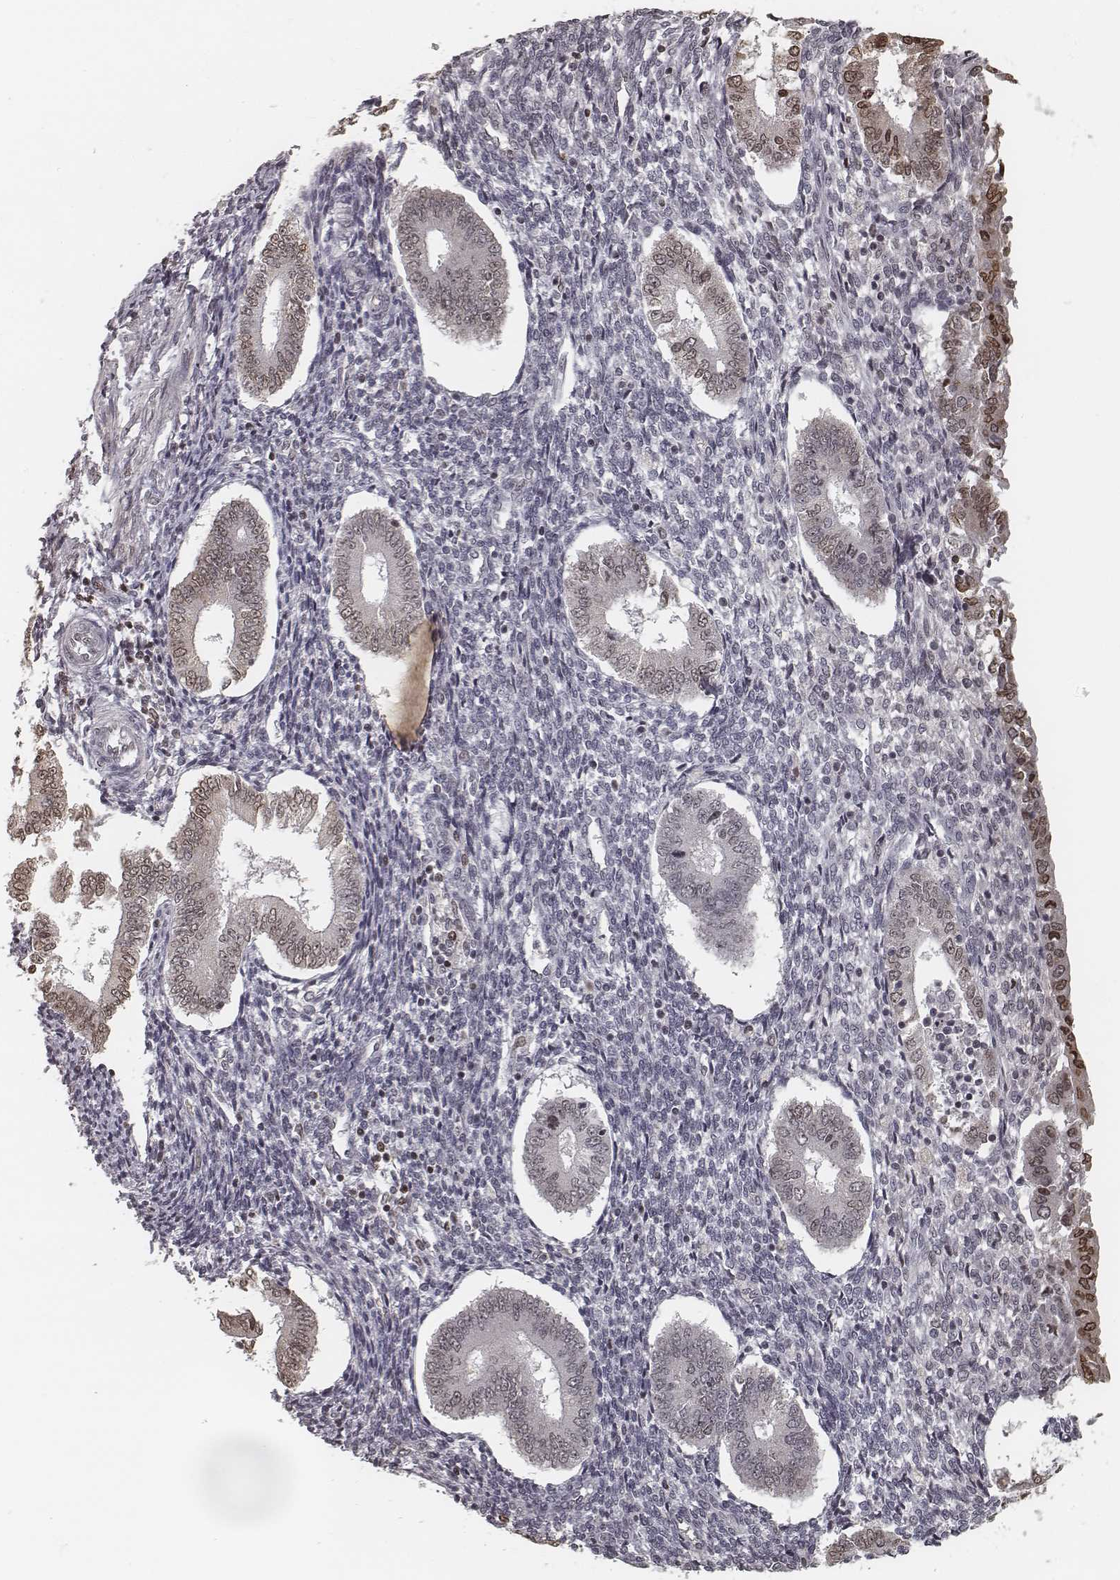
{"staining": {"intensity": "negative", "quantity": "none", "location": "none"}, "tissue": "endometrium", "cell_type": "Cells in endometrial stroma", "image_type": "normal", "snomed": [{"axis": "morphology", "description": "Normal tissue, NOS"}, {"axis": "topography", "description": "Endometrium"}], "caption": "An immunohistochemistry (IHC) photomicrograph of normal endometrium is shown. There is no staining in cells in endometrial stroma of endometrium.", "gene": "HMGA2", "patient": {"sex": "female", "age": 40}}